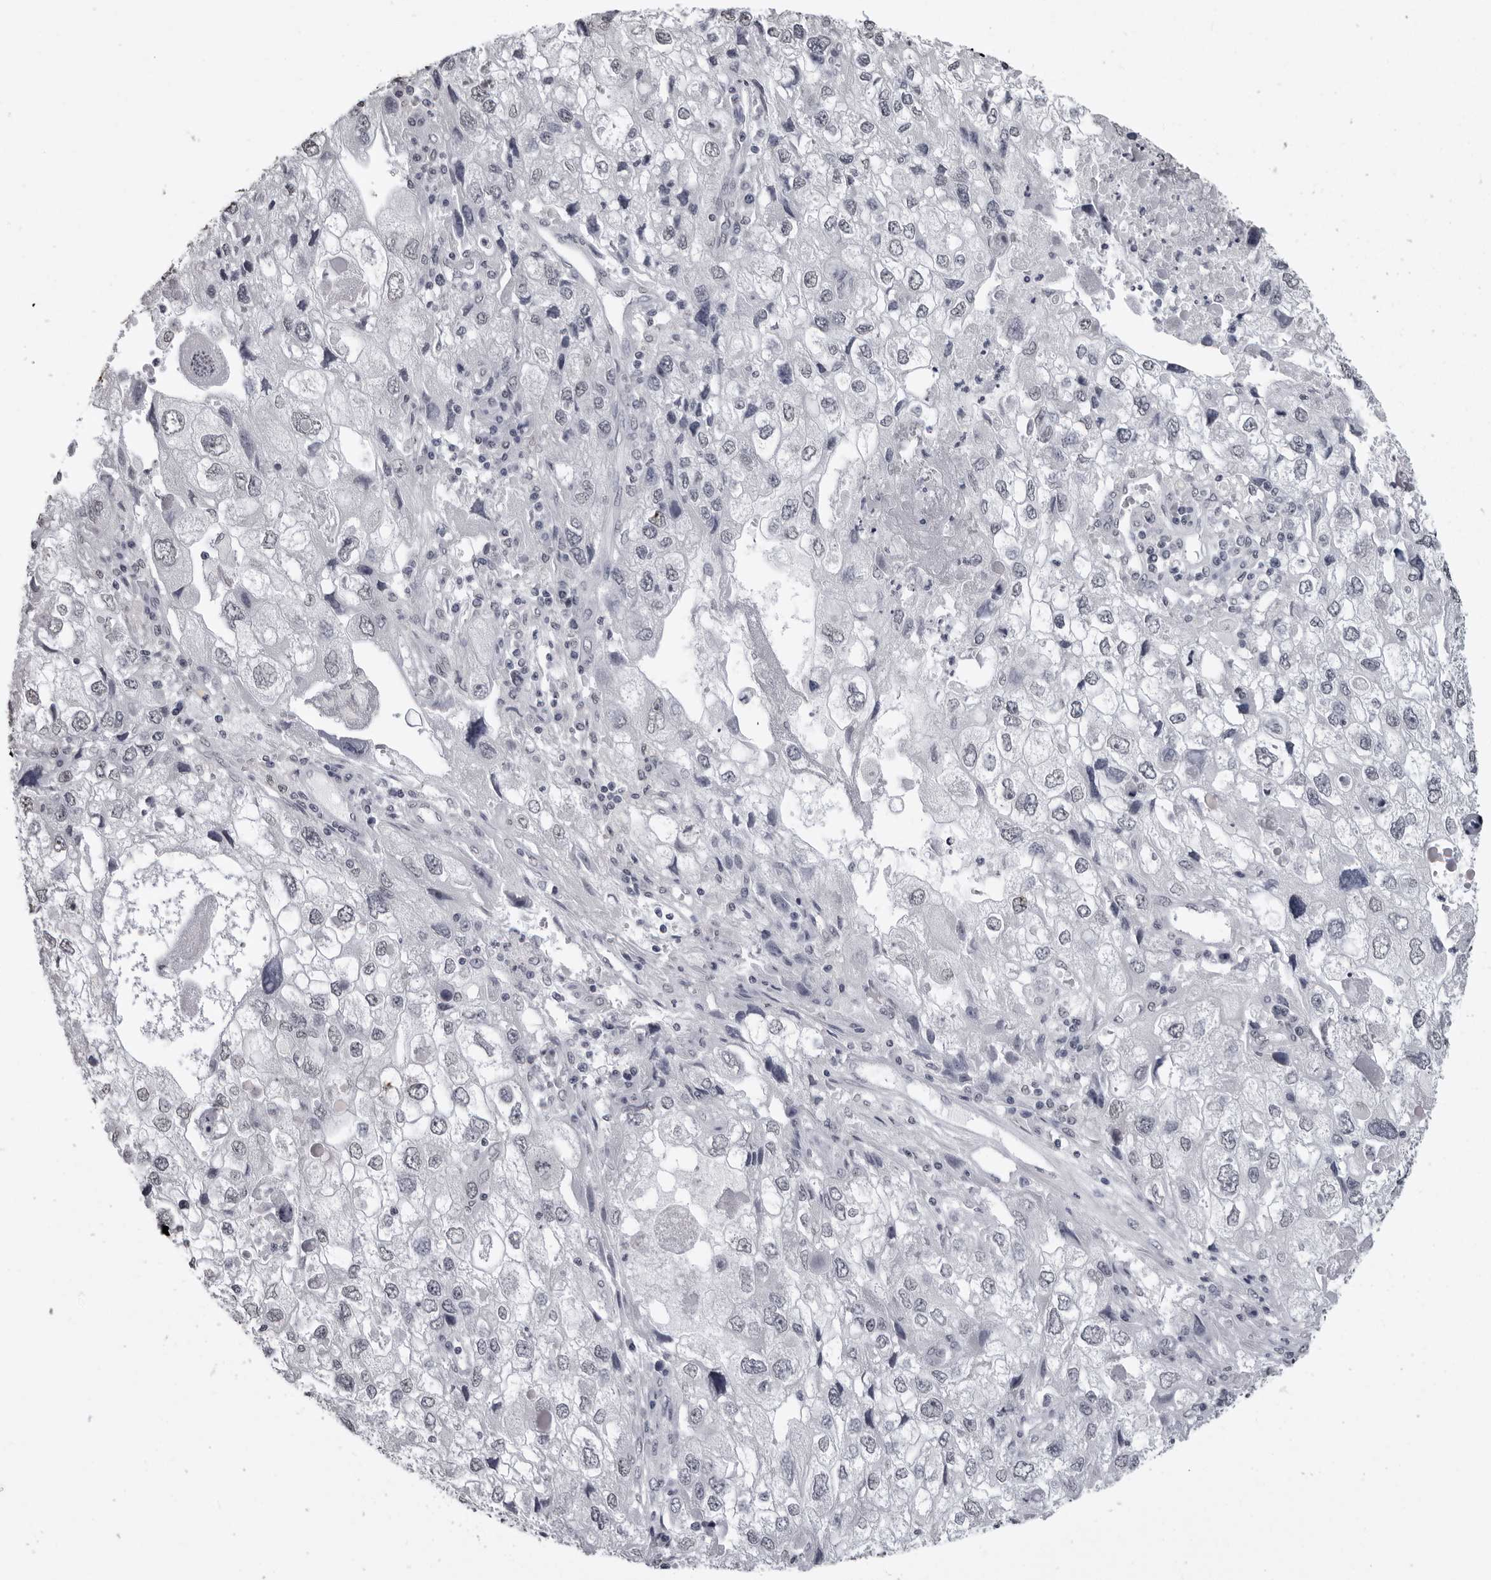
{"staining": {"intensity": "negative", "quantity": "none", "location": "none"}, "tissue": "endometrial cancer", "cell_type": "Tumor cells", "image_type": "cancer", "snomed": [{"axis": "morphology", "description": "Adenocarcinoma, NOS"}, {"axis": "topography", "description": "Endometrium"}], "caption": "Immunohistochemistry (IHC) micrograph of endometrial cancer (adenocarcinoma) stained for a protein (brown), which displays no staining in tumor cells.", "gene": "HEPACAM", "patient": {"sex": "female", "age": 49}}